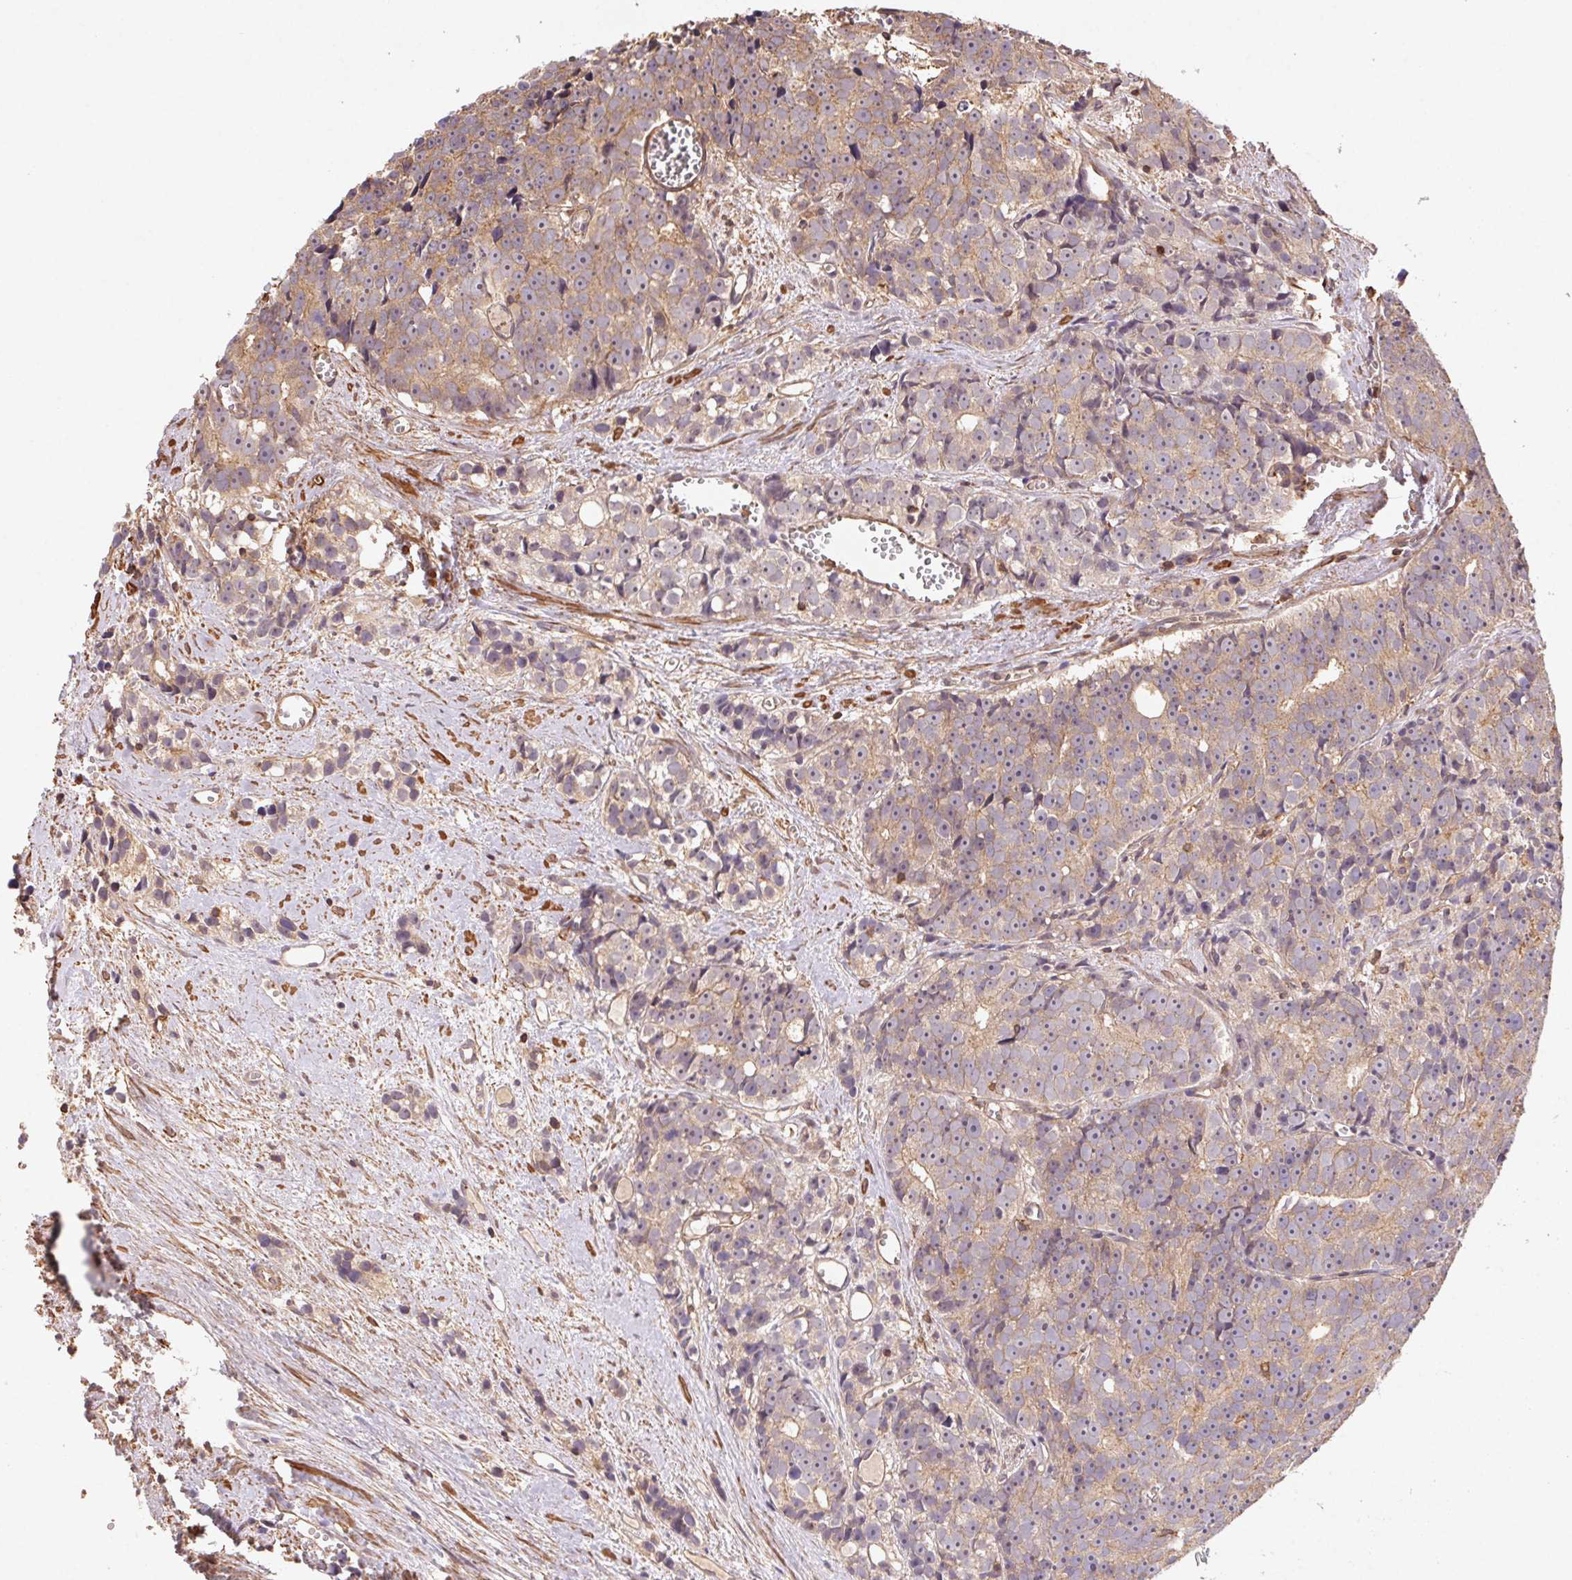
{"staining": {"intensity": "weak", "quantity": "25%-75%", "location": "cytoplasmic/membranous"}, "tissue": "prostate cancer", "cell_type": "Tumor cells", "image_type": "cancer", "snomed": [{"axis": "morphology", "description": "Adenocarcinoma, High grade"}, {"axis": "topography", "description": "Prostate"}], "caption": "Prostate high-grade adenocarcinoma stained with immunohistochemistry (IHC) shows weak cytoplasmic/membranous staining in about 25%-75% of tumor cells.", "gene": "ATG10", "patient": {"sex": "male", "age": 77}}